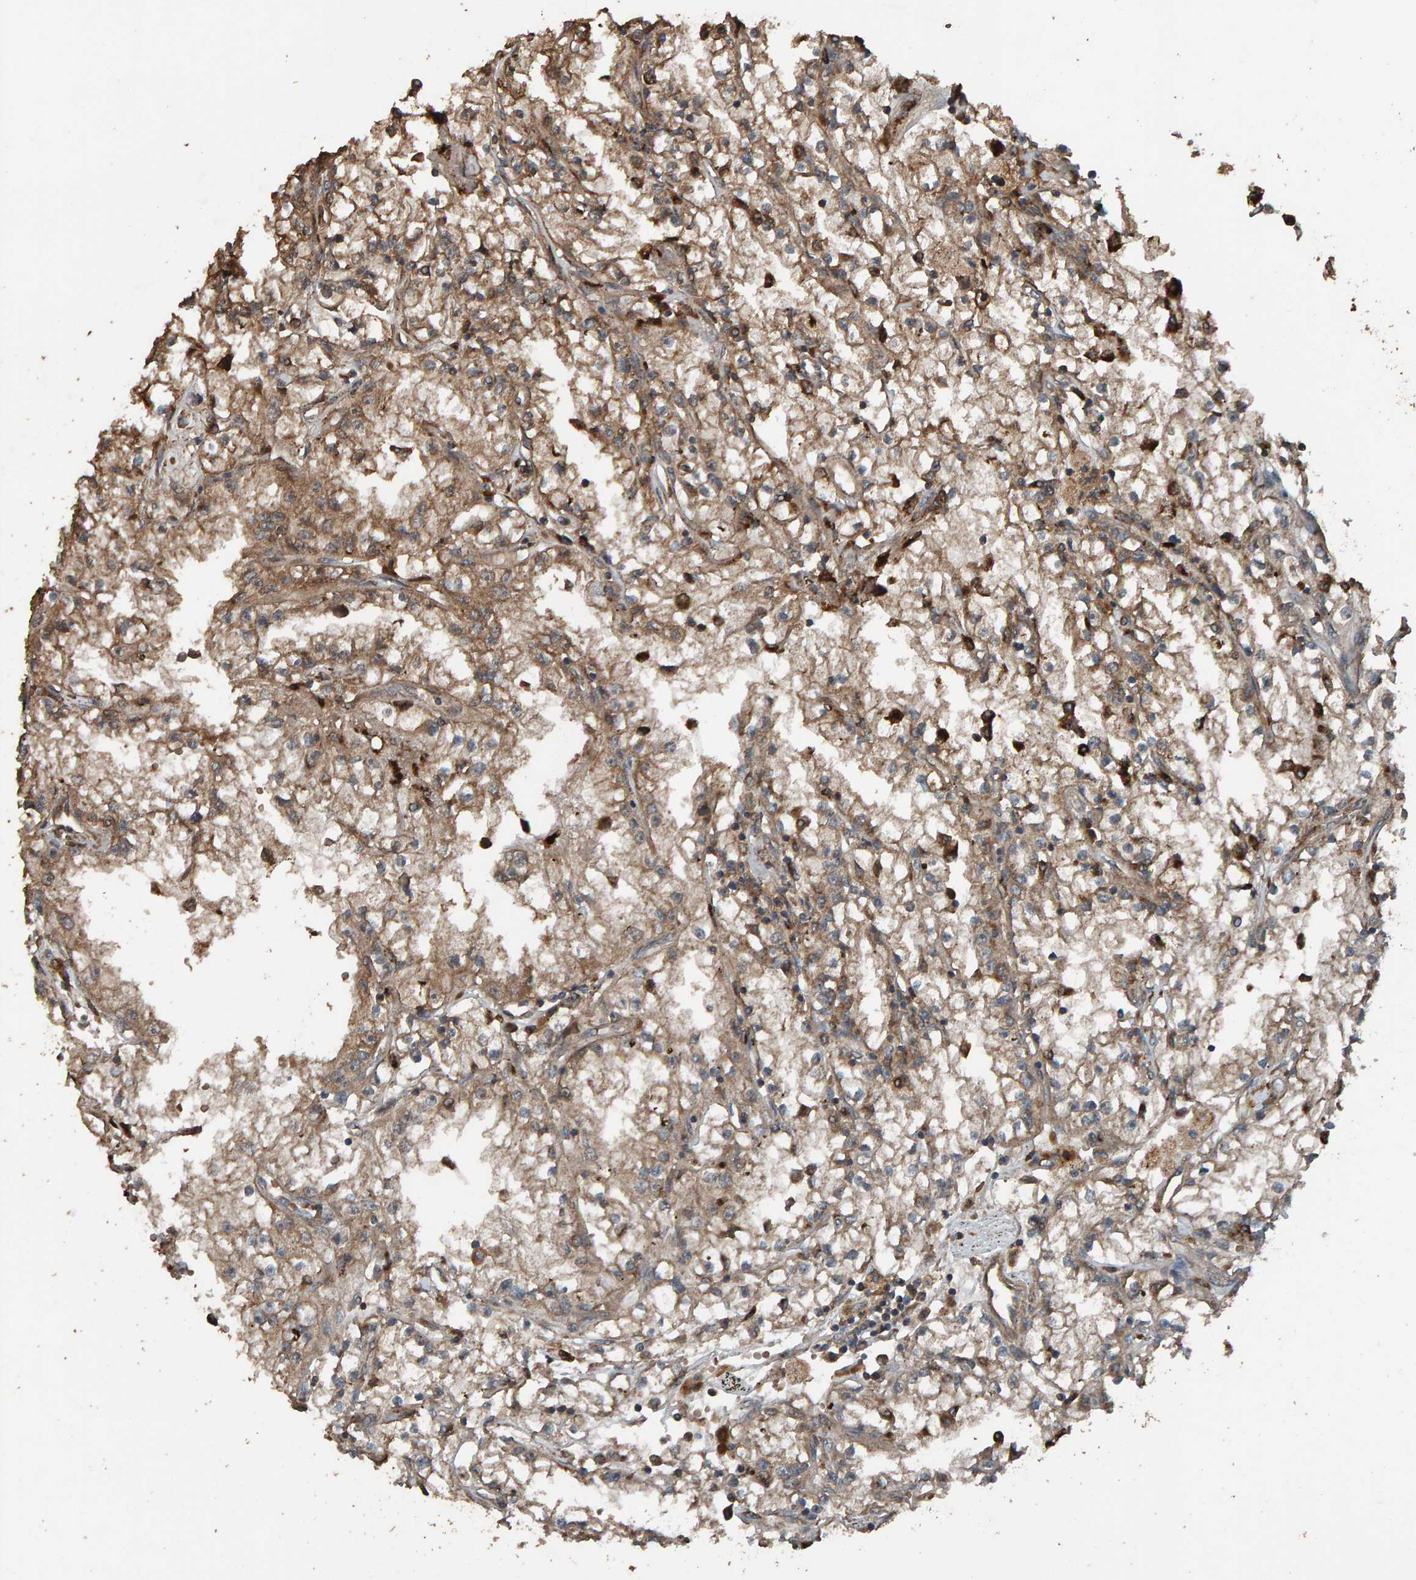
{"staining": {"intensity": "moderate", "quantity": ">75%", "location": "cytoplasmic/membranous"}, "tissue": "renal cancer", "cell_type": "Tumor cells", "image_type": "cancer", "snomed": [{"axis": "morphology", "description": "Adenocarcinoma, NOS"}, {"axis": "topography", "description": "Kidney"}], "caption": "Renal adenocarcinoma stained with immunohistochemistry reveals moderate cytoplasmic/membranous positivity in approximately >75% of tumor cells. The staining was performed using DAB to visualize the protein expression in brown, while the nuclei were stained in blue with hematoxylin (Magnification: 20x).", "gene": "DUS1L", "patient": {"sex": "male", "age": 56}}